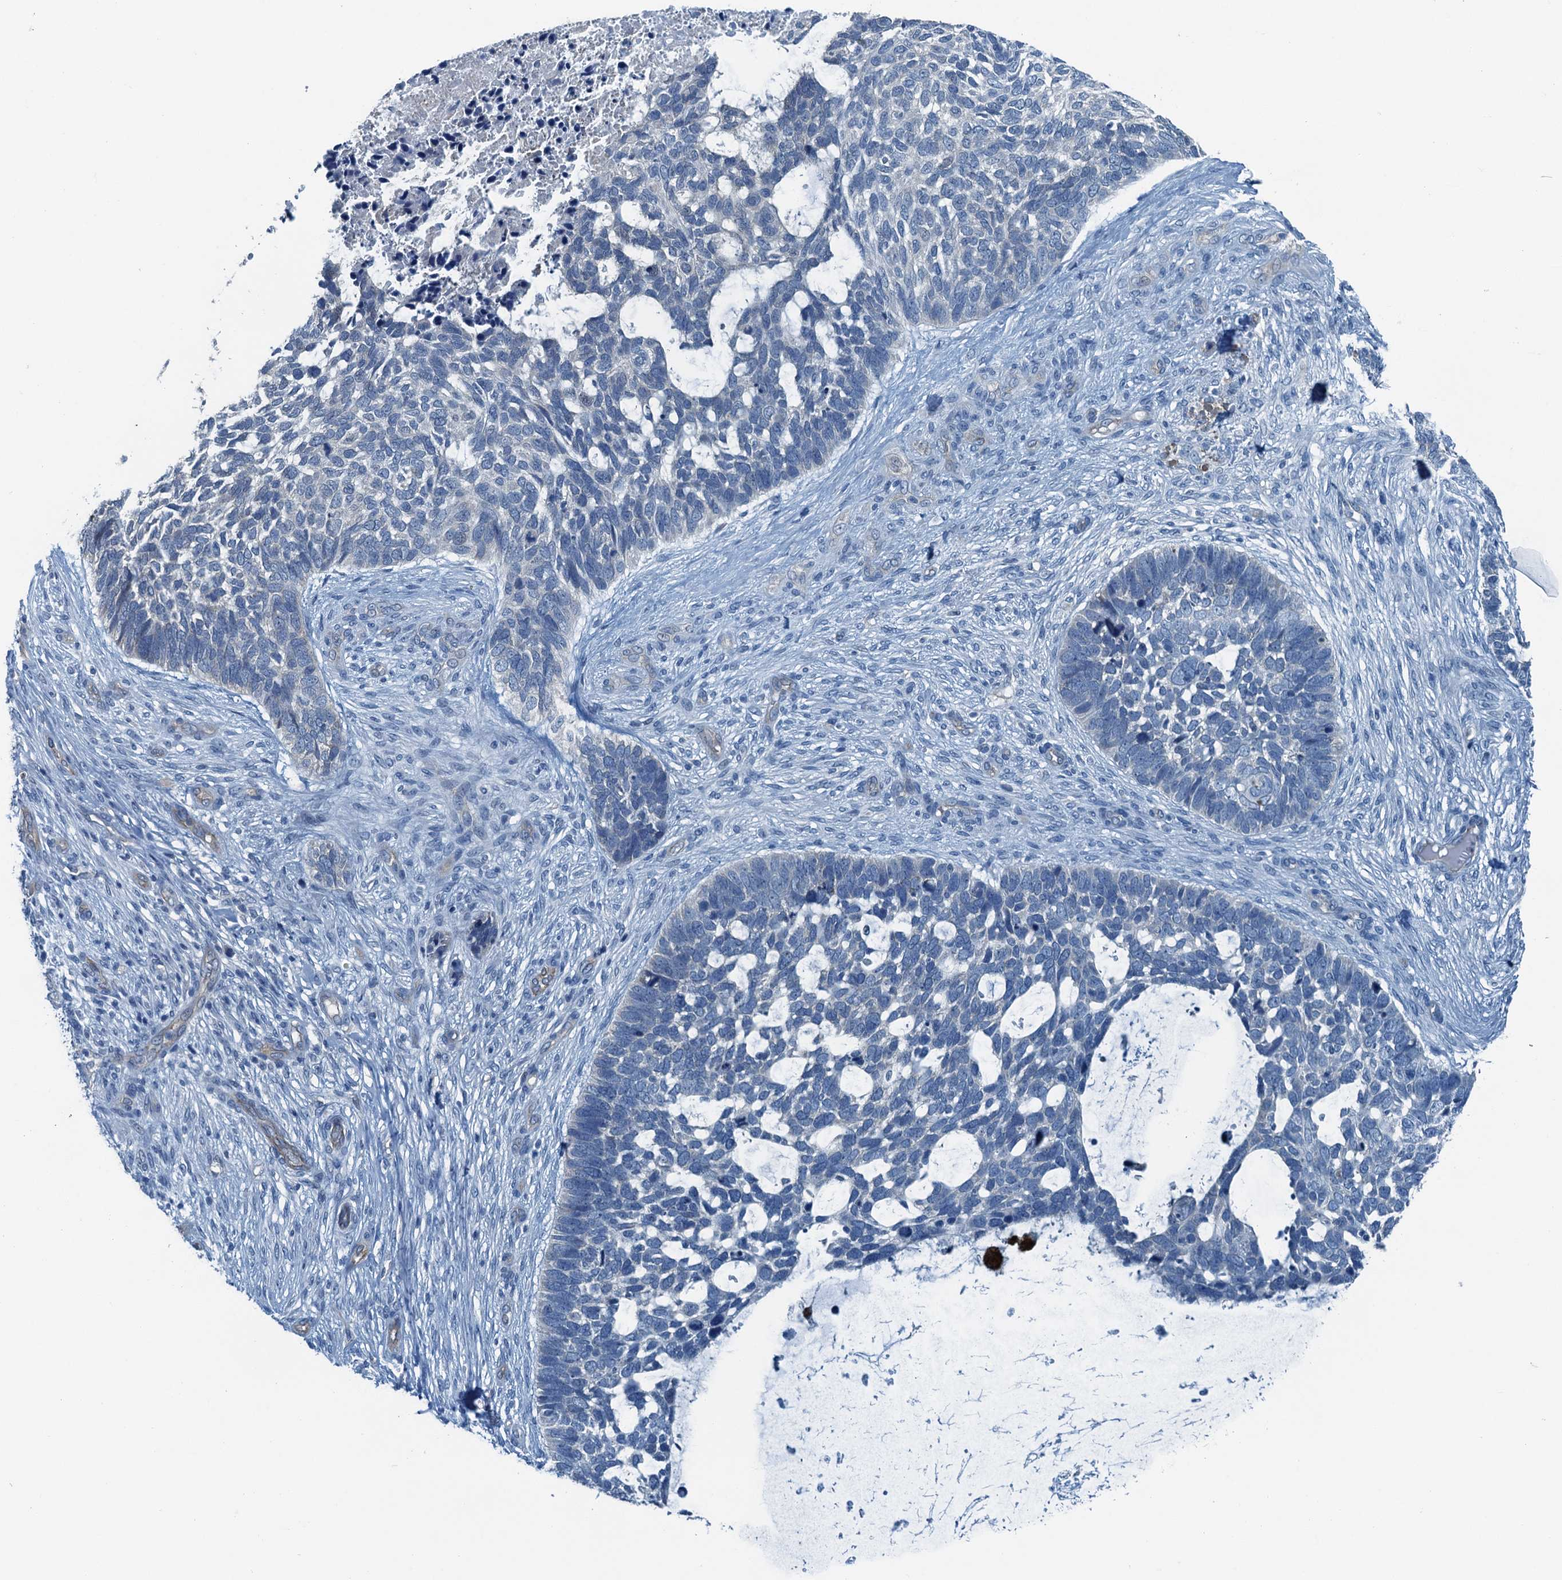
{"staining": {"intensity": "negative", "quantity": "none", "location": "none"}, "tissue": "skin cancer", "cell_type": "Tumor cells", "image_type": "cancer", "snomed": [{"axis": "morphology", "description": "Basal cell carcinoma"}, {"axis": "topography", "description": "Skin"}], "caption": "The image reveals no significant expression in tumor cells of skin cancer (basal cell carcinoma).", "gene": "GFOD2", "patient": {"sex": "male", "age": 88}}